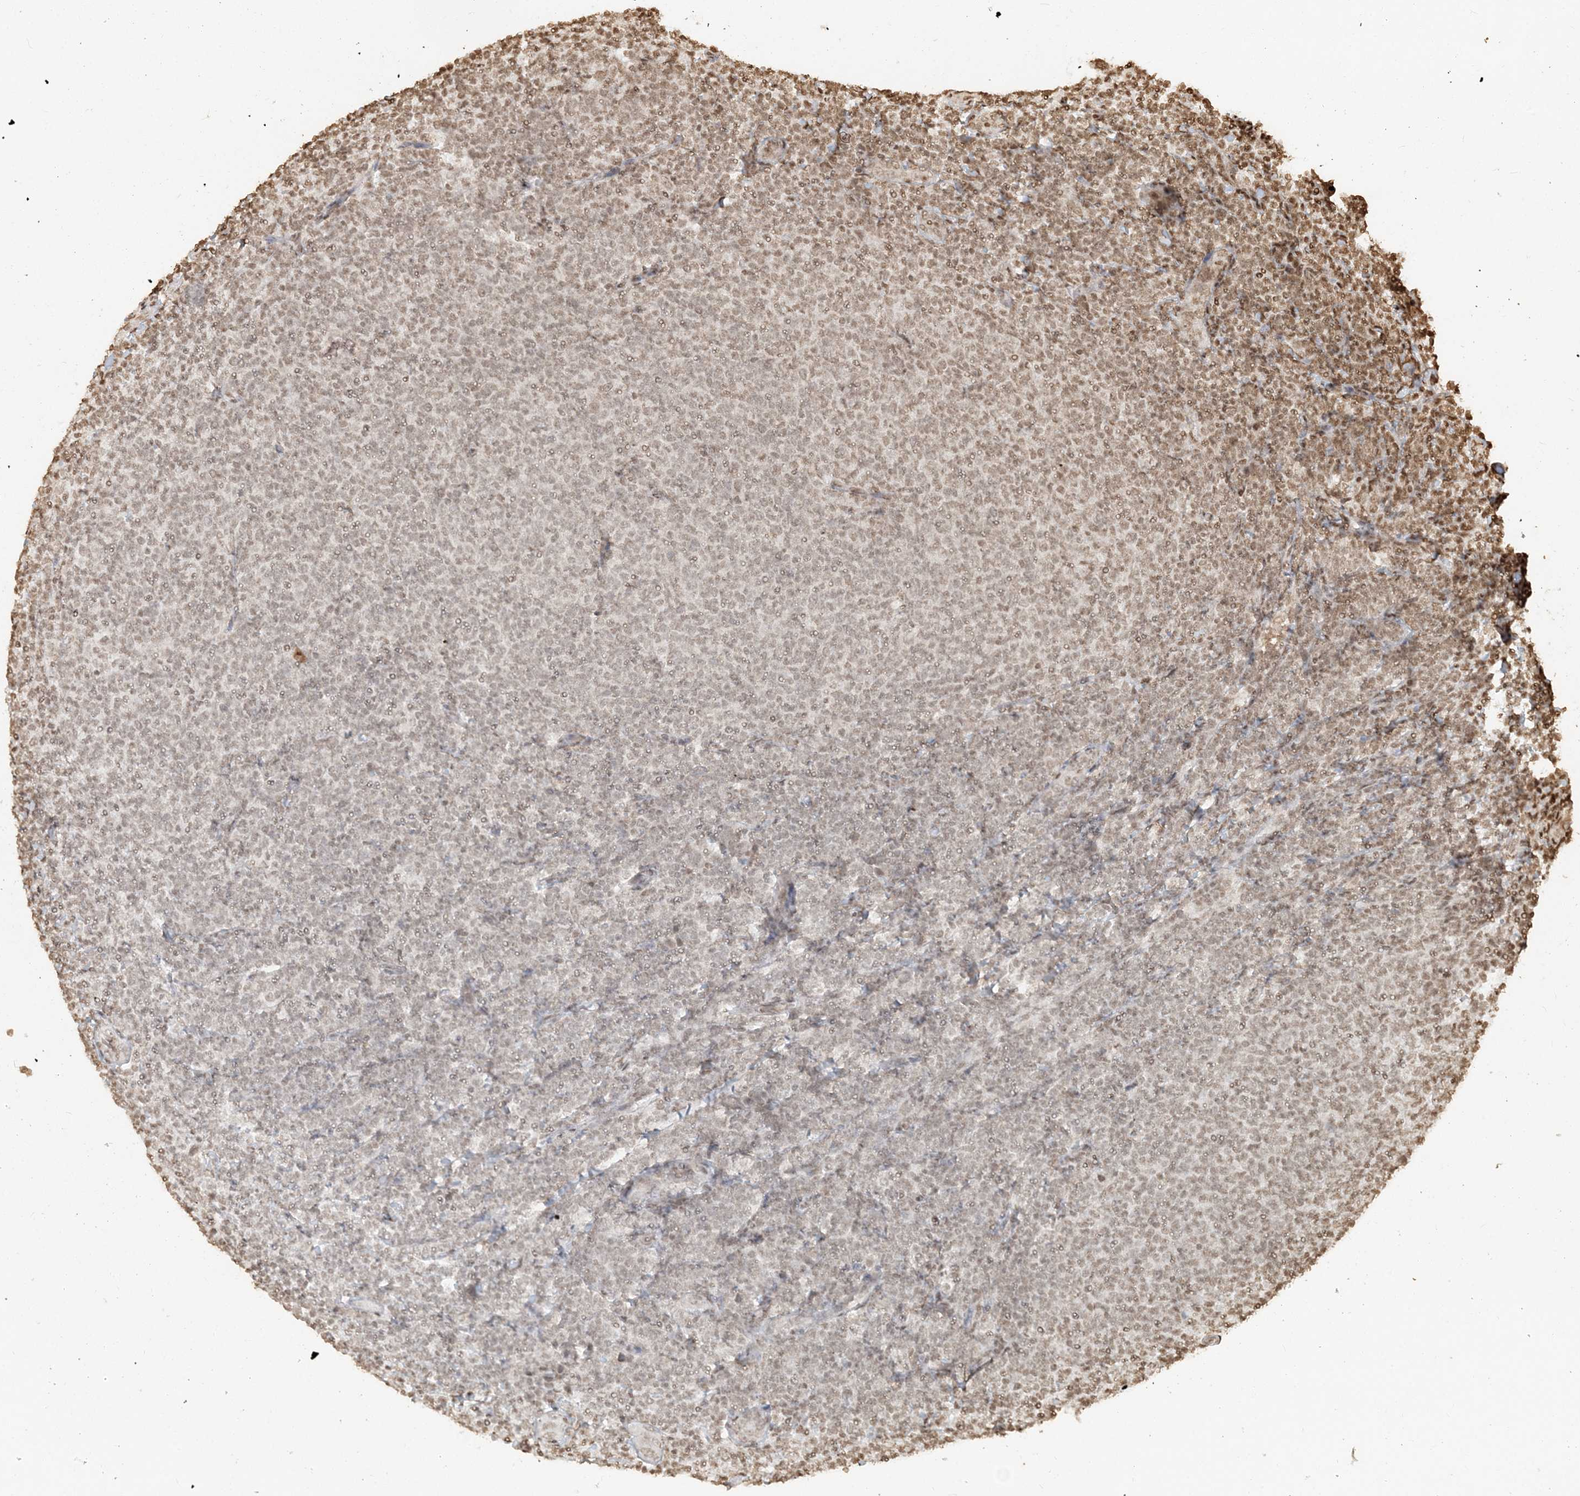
{"staining": {"intensity": "moderate", "quantity": "<25%", "location": "nuclear"}, "tissue": "lymphoma", "cell_type": "Tumor cells", "image_type": "cancer", "snomed": [{"axis": "morphology", "description": "Malignant lymphoma, non-Hodgkin's type, Low grade"}, {"axis": "topography", "description": "Lymph node"}], "caption": "Moderate nuclear positivity for a protein is identified in approximately <25% of tumor cells of low-grade malignant lymphoma, non-Hodgkin's type using immunohistochemistry (IHC).", "gene": "H3-3B", "patient": {"sex": "male", "age": 66}}